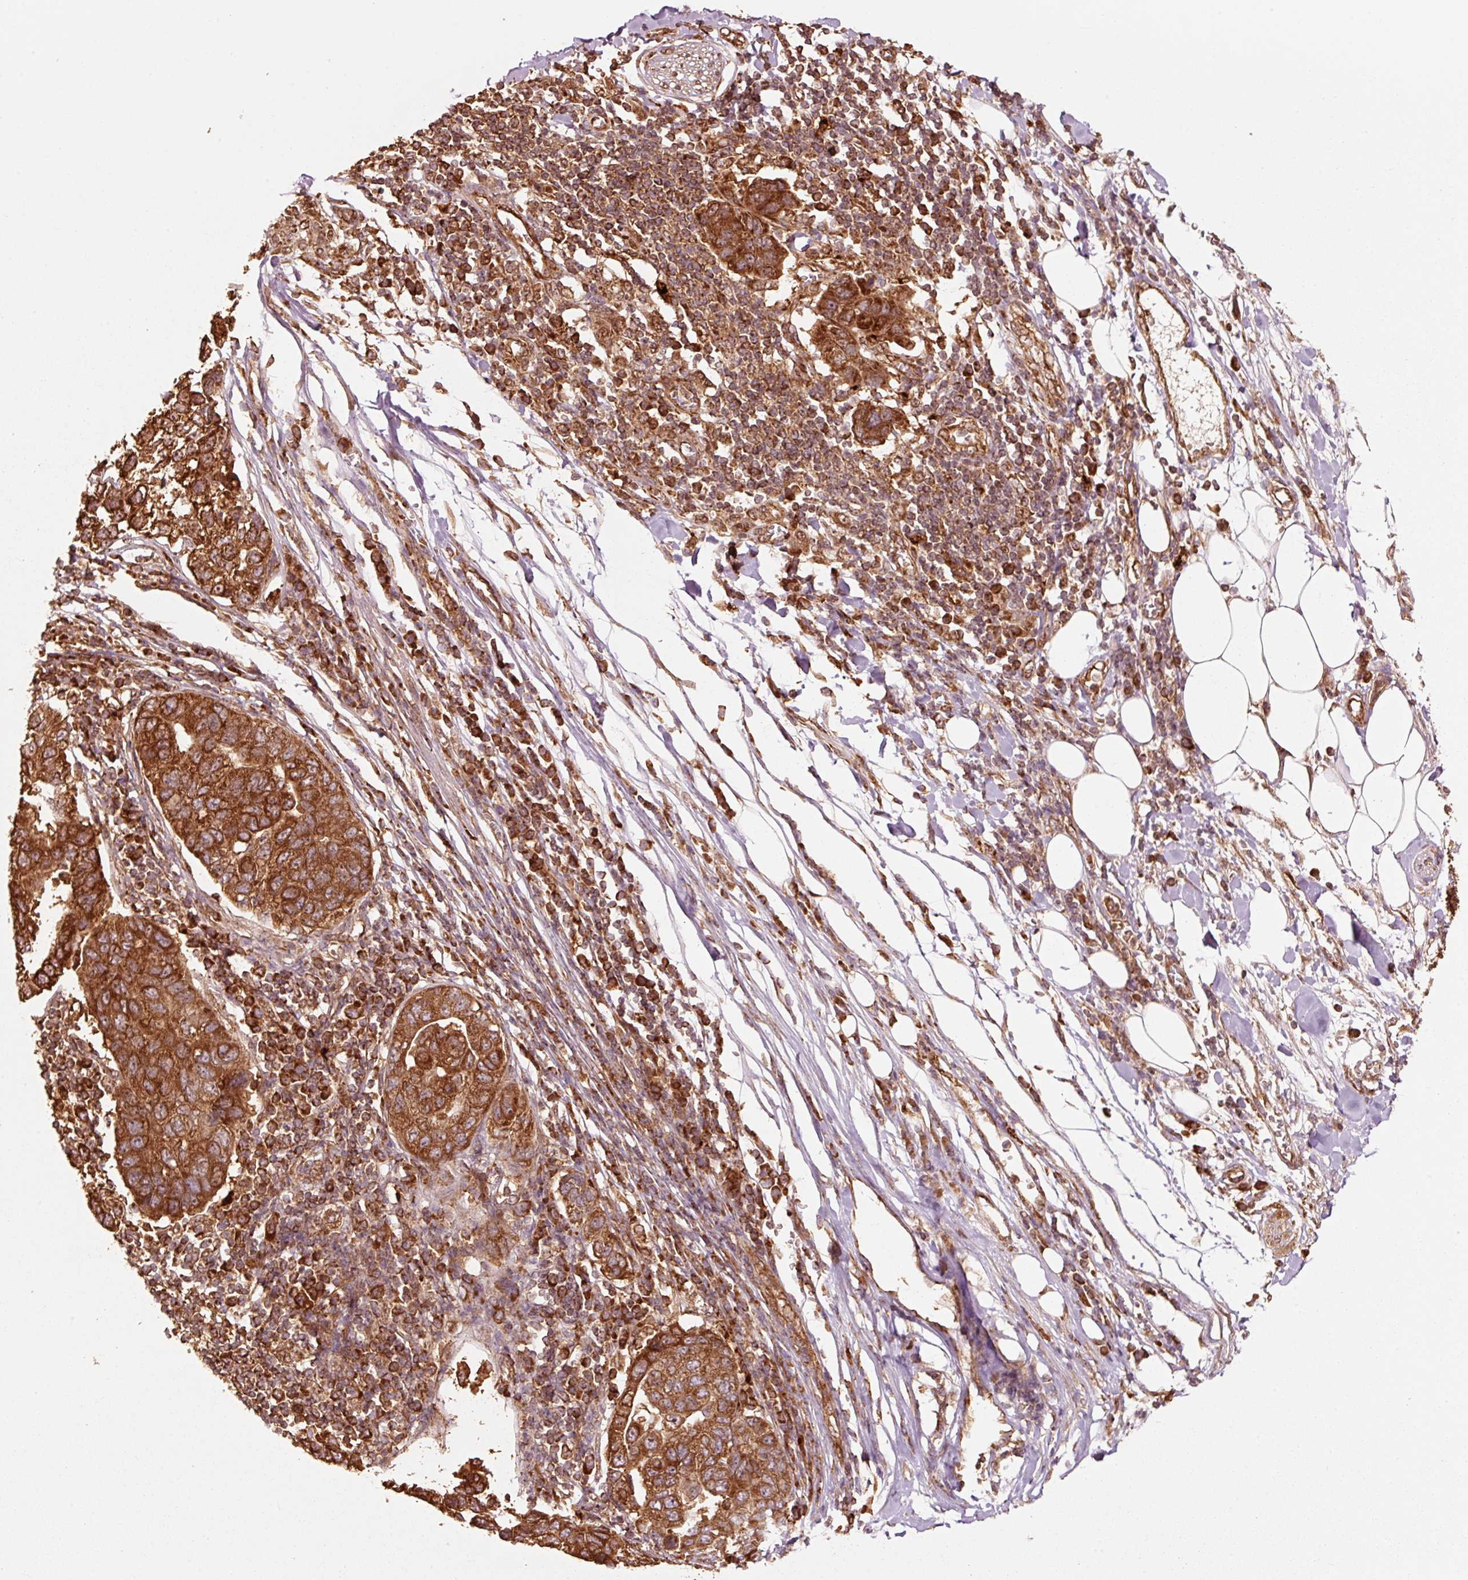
{"staining": {"intensity": "strong", "quantity": ">75%", "location": "cytoplasmic/membranous"}, "tissue": "pancreatic cancer", "cell_type": "Tumor cells", "image_type": "cancer", "snomed": [{"axis": "morphology", "description": "Adenocarcinoma, NOS"}, {"axis": "topography", "description": "Pancreas"}], "caption": "This is an image of immunohistochemistry staining of pancreatic cancer, which shows strong positivity in the cytoplasmic/membranous of tumor cells.", "gene": "MRPL16", "patient": {"sex": "female", "age": 61}}